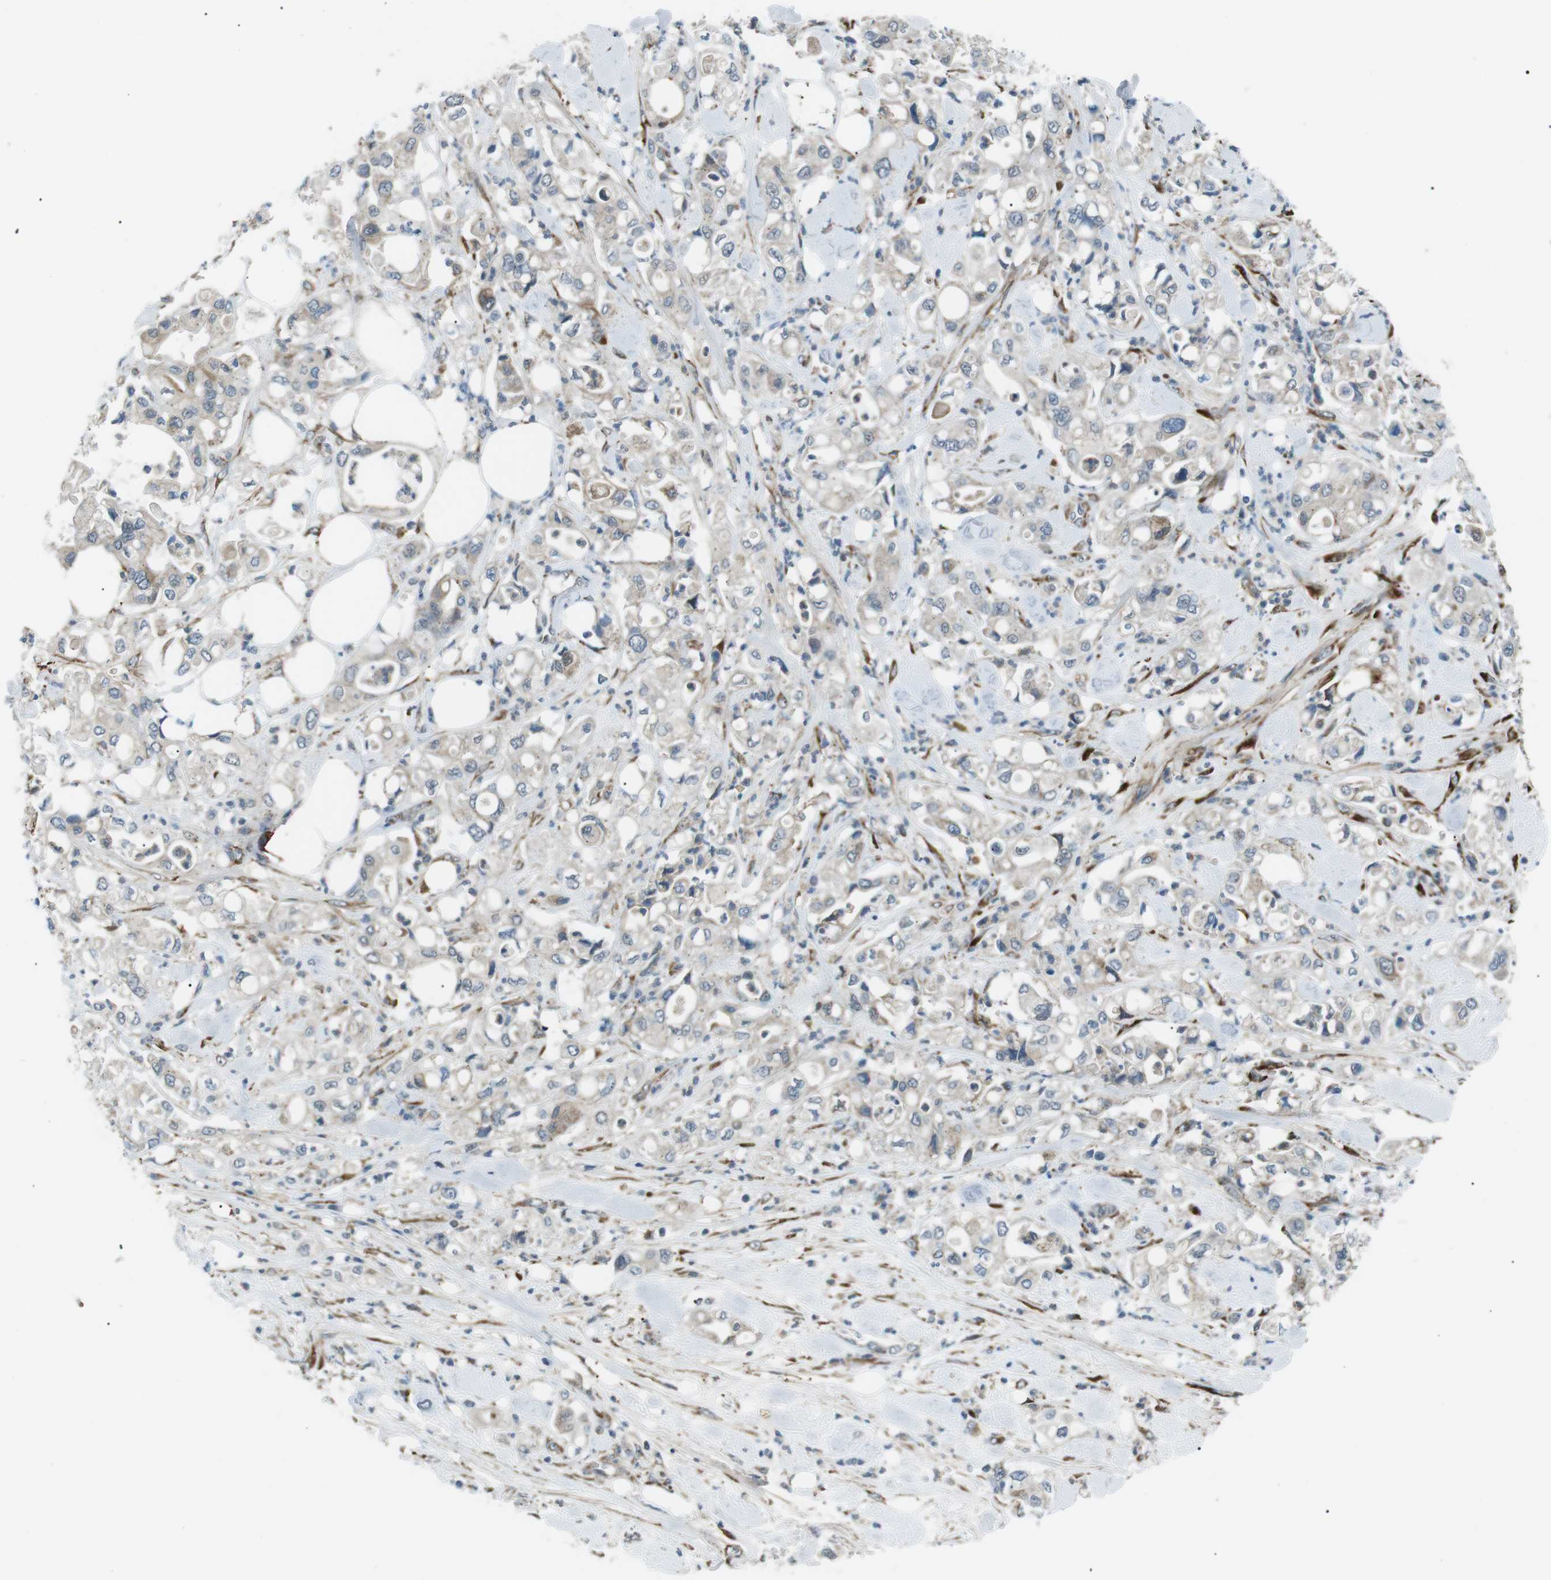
{"staining": {"intensity": "weak", "quantity": "<25%", "location": "cytoplasmic/membranous"}, "tissue": "pancreatic cancer", "cell_type": "Tumor cells", "image_type": "cancer", "snomed": [{"axis": "morphology", "description": "Adenocarcinoma, NOS"}, {"axis": "topography", "description": "Pancreas"}], "caption": "Immunohistochemical staining of adenocarcinoma (pancreatic) shows no significant staining in tumor cells.", "gene": "ARID5B", "patient": {"sex": "male", "age": 70}}